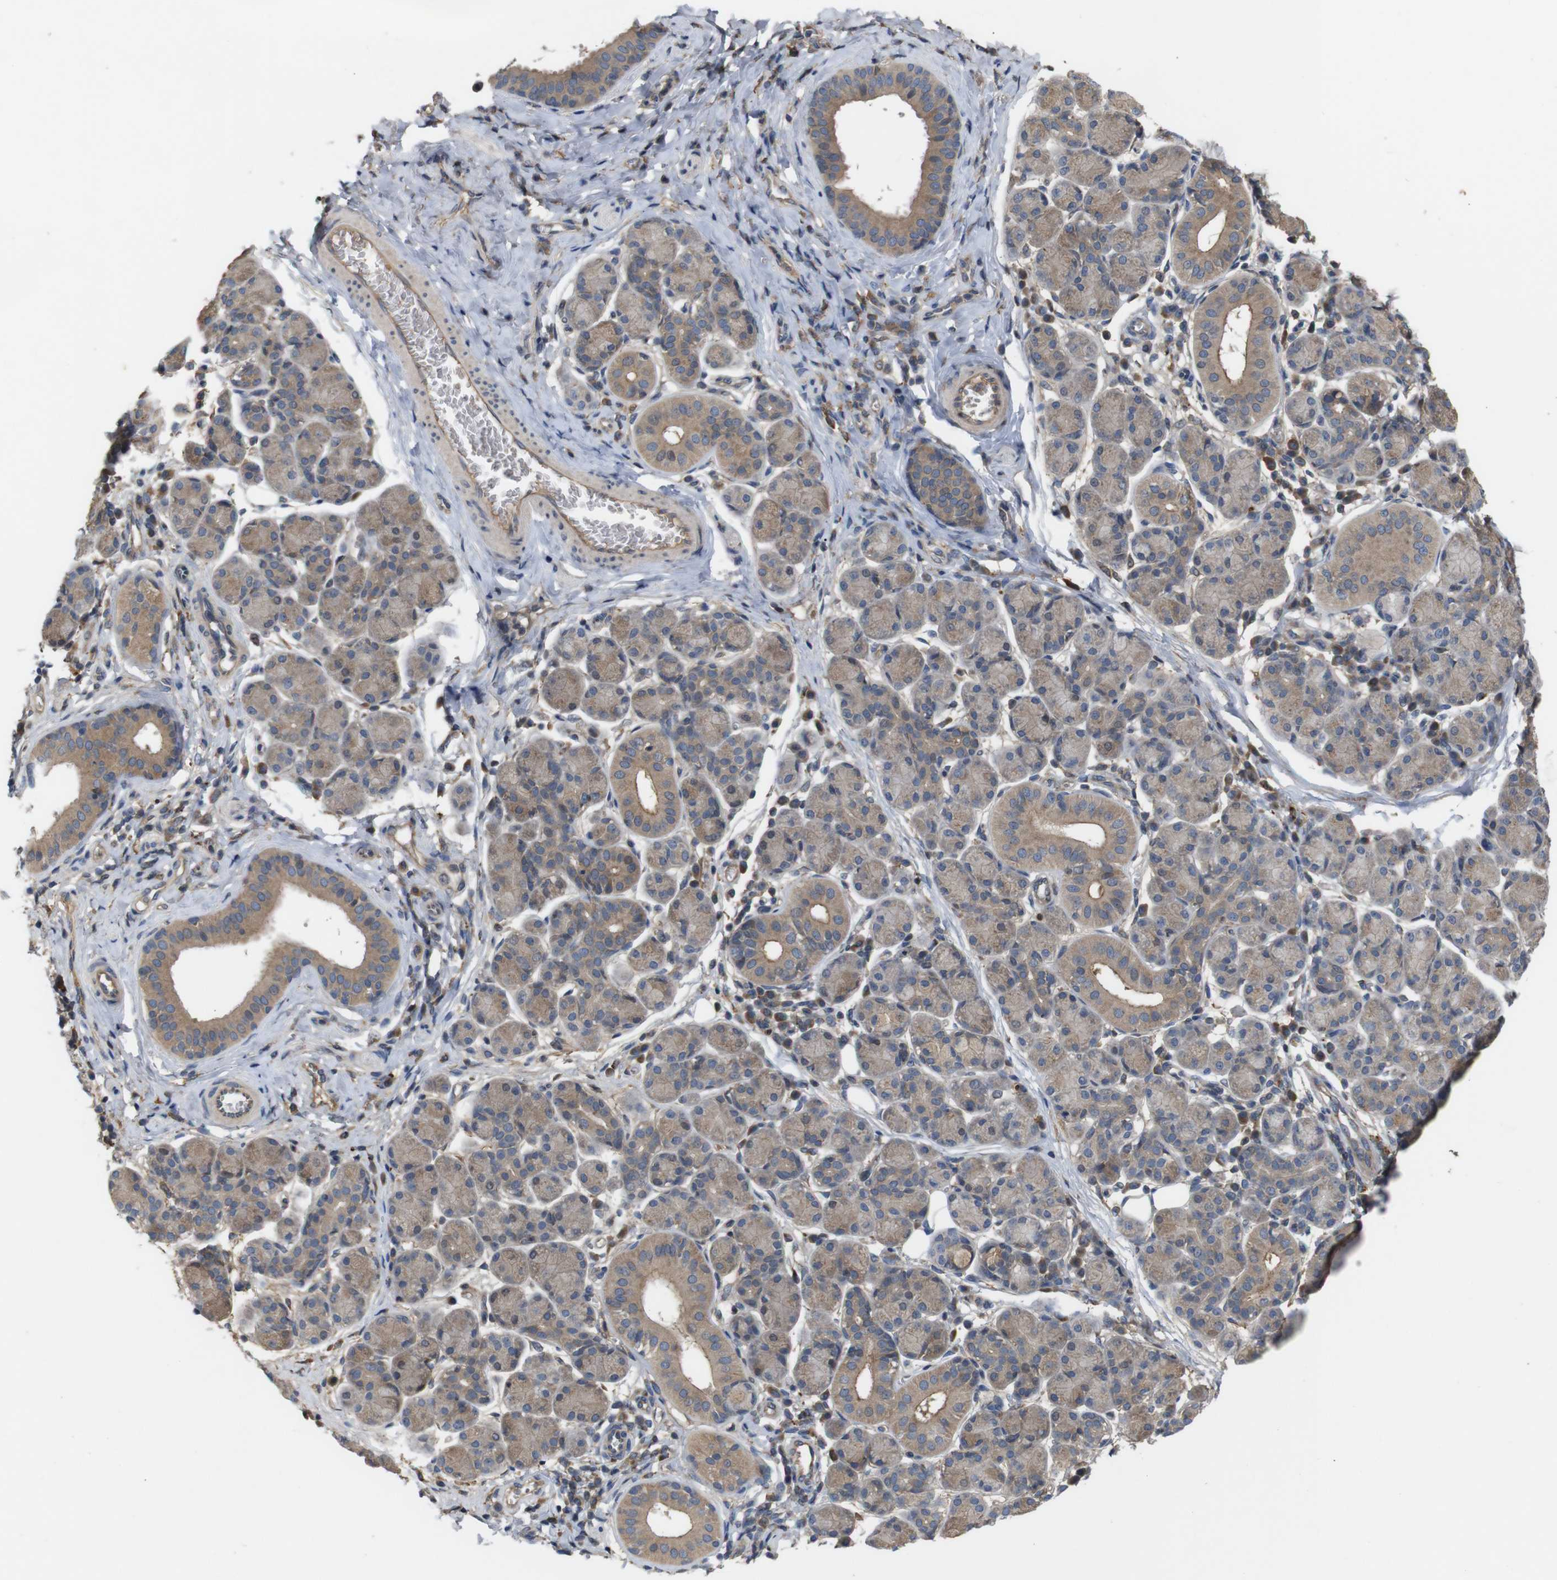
{"staining": {"intensity": "weak", "quantity": "25%-75%", "location": "cytoplasmic/membranous"}, "tissue": "salivary gland", "cell_type": "Glandular cells", "image_type": "normal", "snomed": [{"axis": "morphology", "description": "Normal tissue, NOS"}, {"axis": "morphology", "description": "Inflammation, NOS"}, {"axis": "topography", "description": "Lymph node"}, {"axis": "topography", "description": "Salivary gland"}], "caption": "Weak cytoplasmic/membranous staining for a protein is appreciated in approximately 25%-75% of glandular cells of unremarkable salivary gland using immunohistochemistry (IHC).", "gene": "PTPN1", "patient": {"sex": "male", "age": 3}}